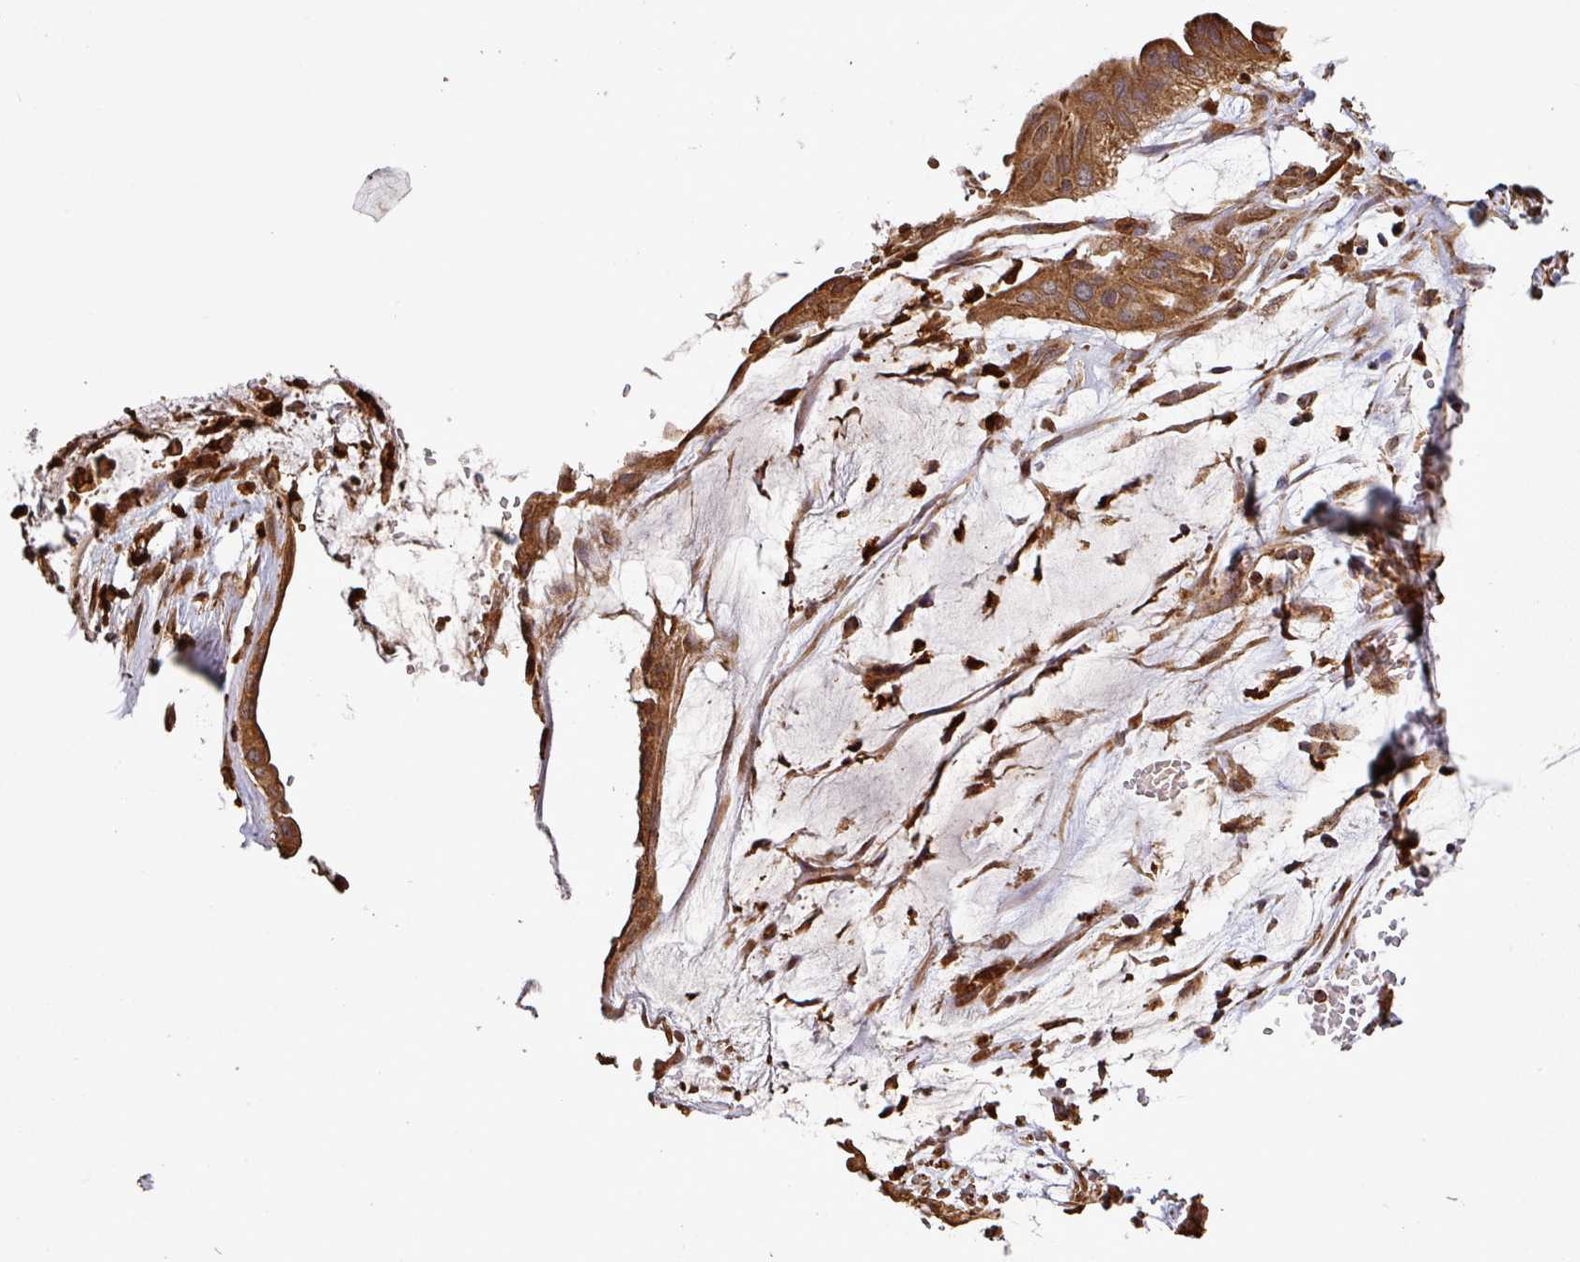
{"staining": {"intensity": "strong", "quantity": ">75%", "location": "cytoplasmic/membranous"}, "tissue": "ovarian cancer", "cell_type": "Tumor cells", "image_type": "cancer", "snomed": [{"axis": "morphology", "description": "Cystadenocarcinoma, mucinous, NOS"}, {"axis": "topography", "description": "Ovary"}], "caption": "Tumor cells show high levels of strong cytoplasmic/membranous expression in approximately >75% of cells in ovarian mucinous cystadenocarcinoma.", "gene": "PLEKHM1", "patient": {"sex": "female", "age": 73}}